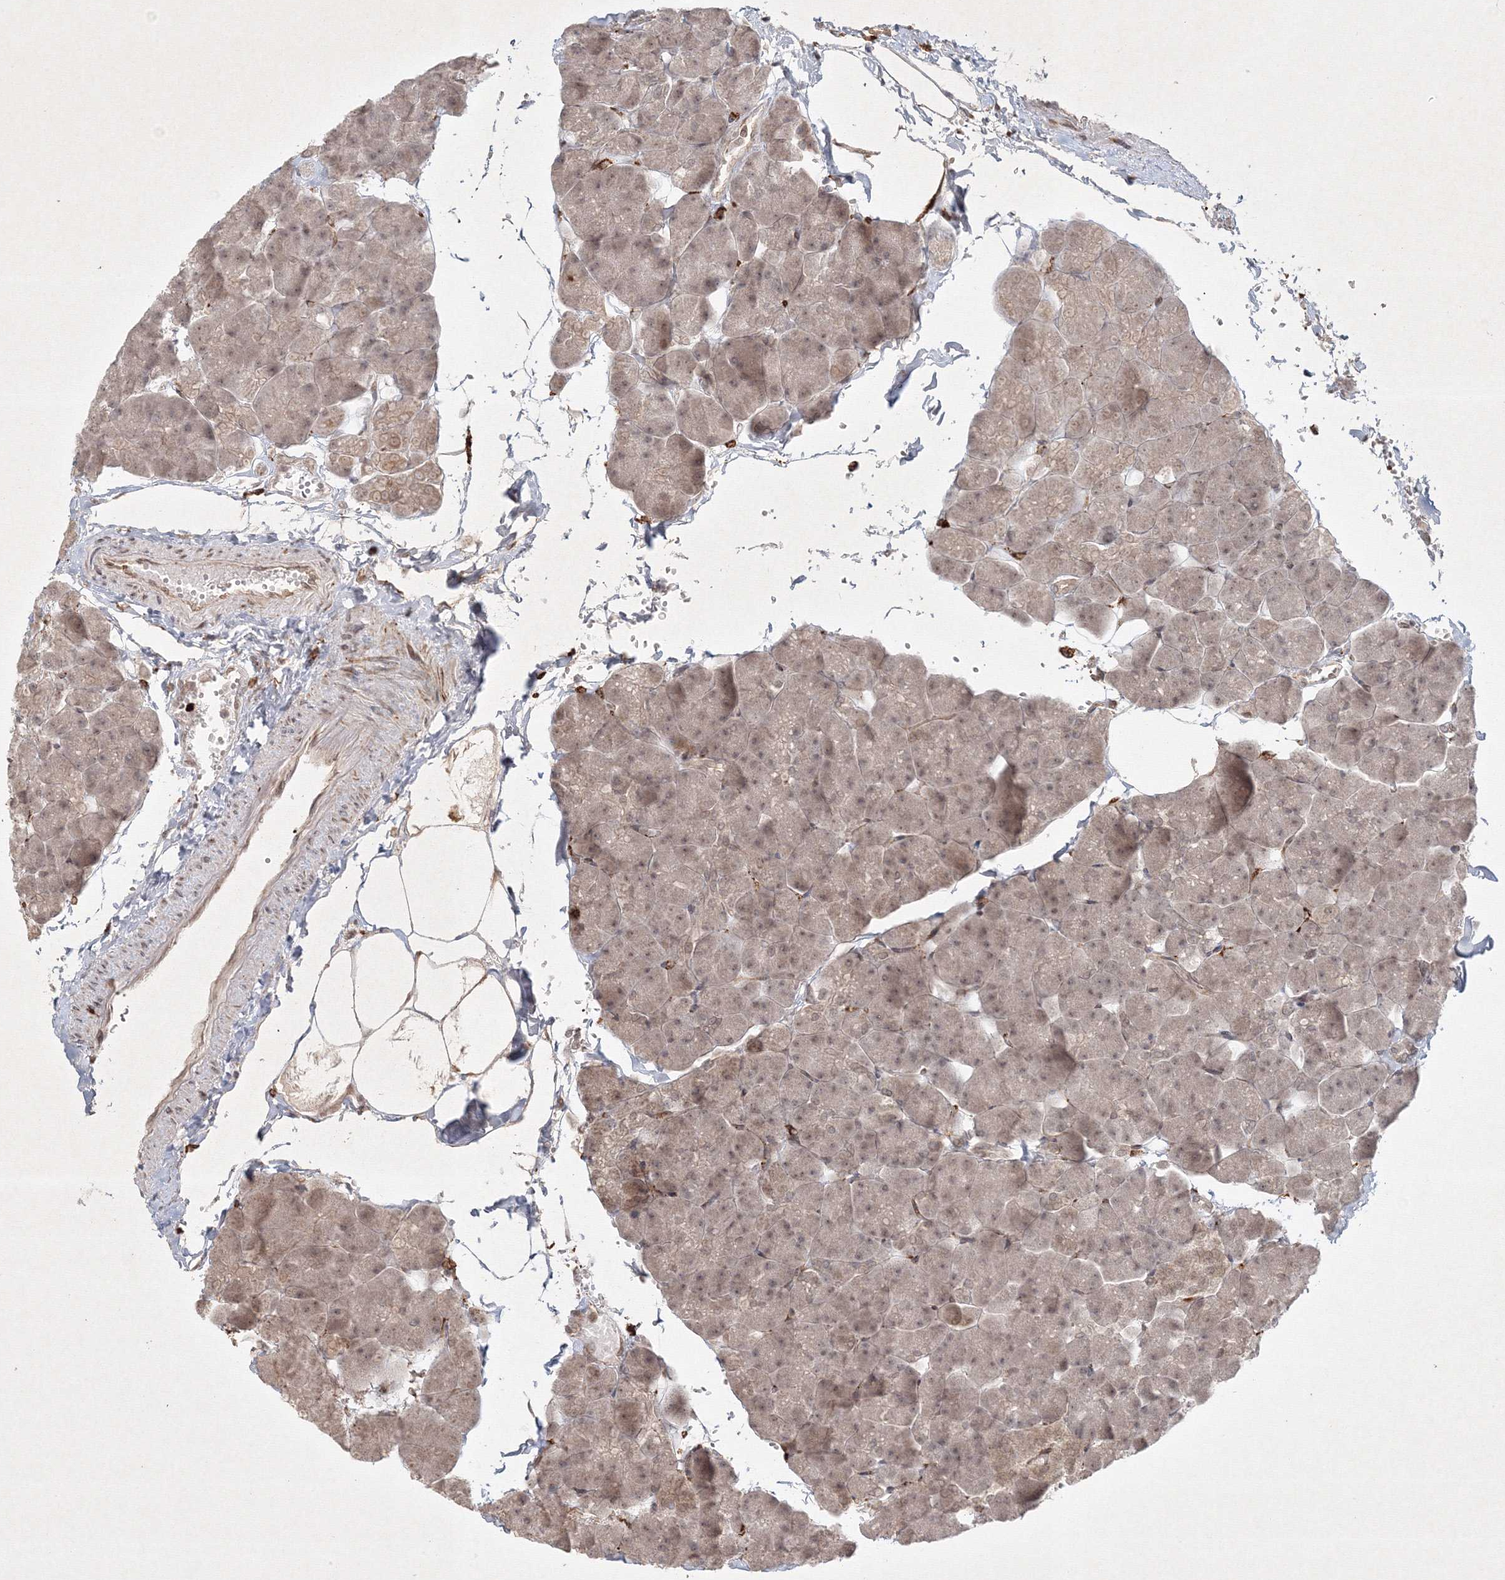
{"staining": {"intensity": "moderate", "quantity": ">75%", "location": "cytoplasmic/membranous,nuclear"}, "tissue": "pancreas", "cell_type": "Exocrine glandular cells", "image_type": "normal", "snomed": [{"axis": "morphology", "description": "Normal tissue, NOS"}, {"axis": "topography", "description": "Pancreas"}], "caption": "Pancreas stained with IHC reveals moderate cytoplasmic/membranous,nuclear staining in approximately >75% of exocrine glandular cells.", "gene": "KIF20A", "patient": {"sex": "male", "age": 35}}